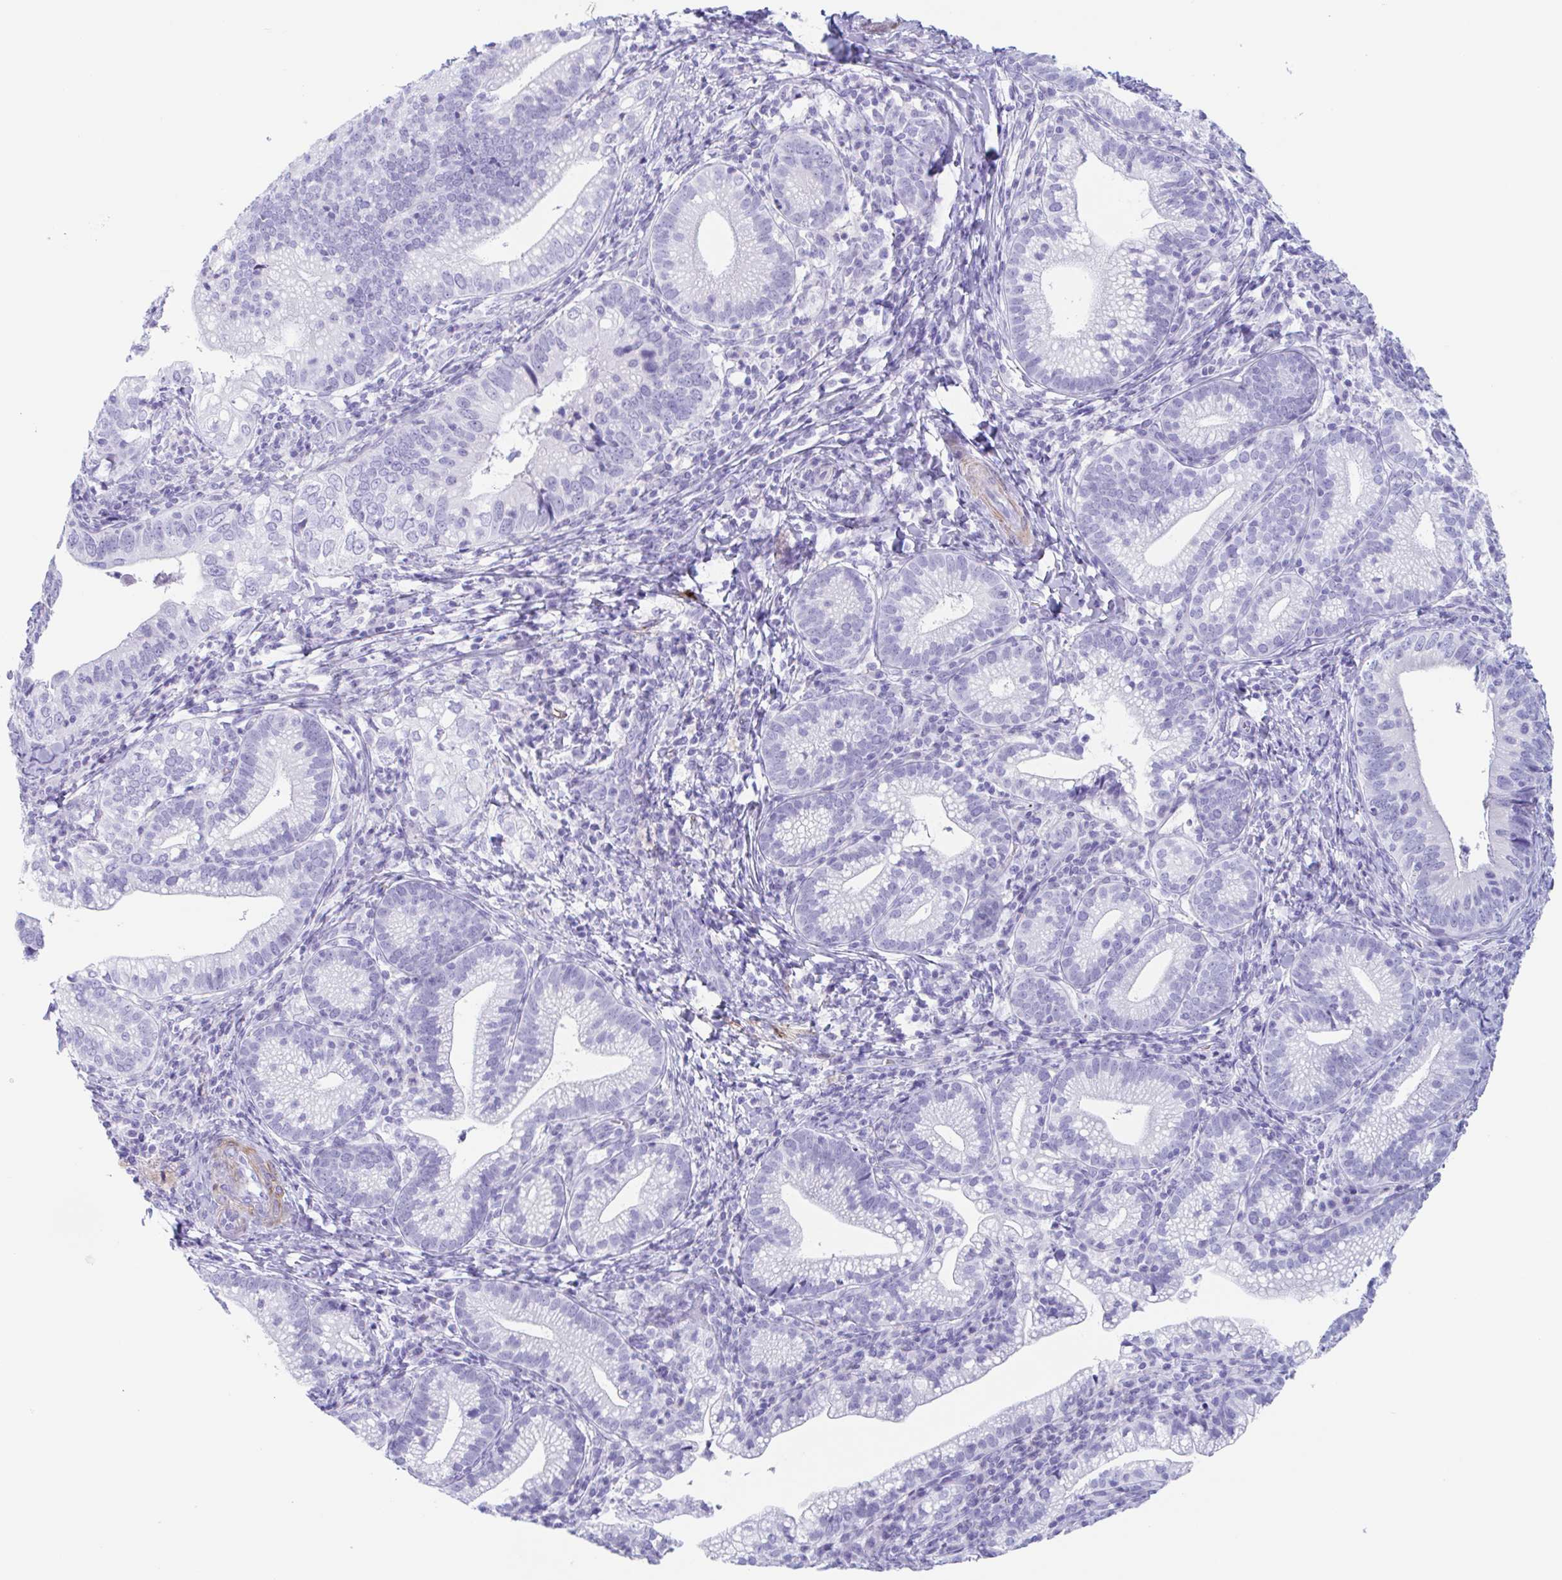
{"staining": {"intensity": "negative", "quantity": "none", "location": "none"}, "tissue": "cervical cancer", "cell_type": "Tumor cells", "image_type": "cancer", "snomed": [{"axis": "morphology", "description": "Normal tissue, NOS"}, {"axis": "morphology", "description": "Adenocarcinoma, NOS"}, {"axis": "topography", "description": "Cervix"}], "caption": "This is an IHC histopathology image of cervical cancer. There is no positivity in tumor cells.", "gene": "TAS2R41", "patient": {"sex": "female", "age": 44}}